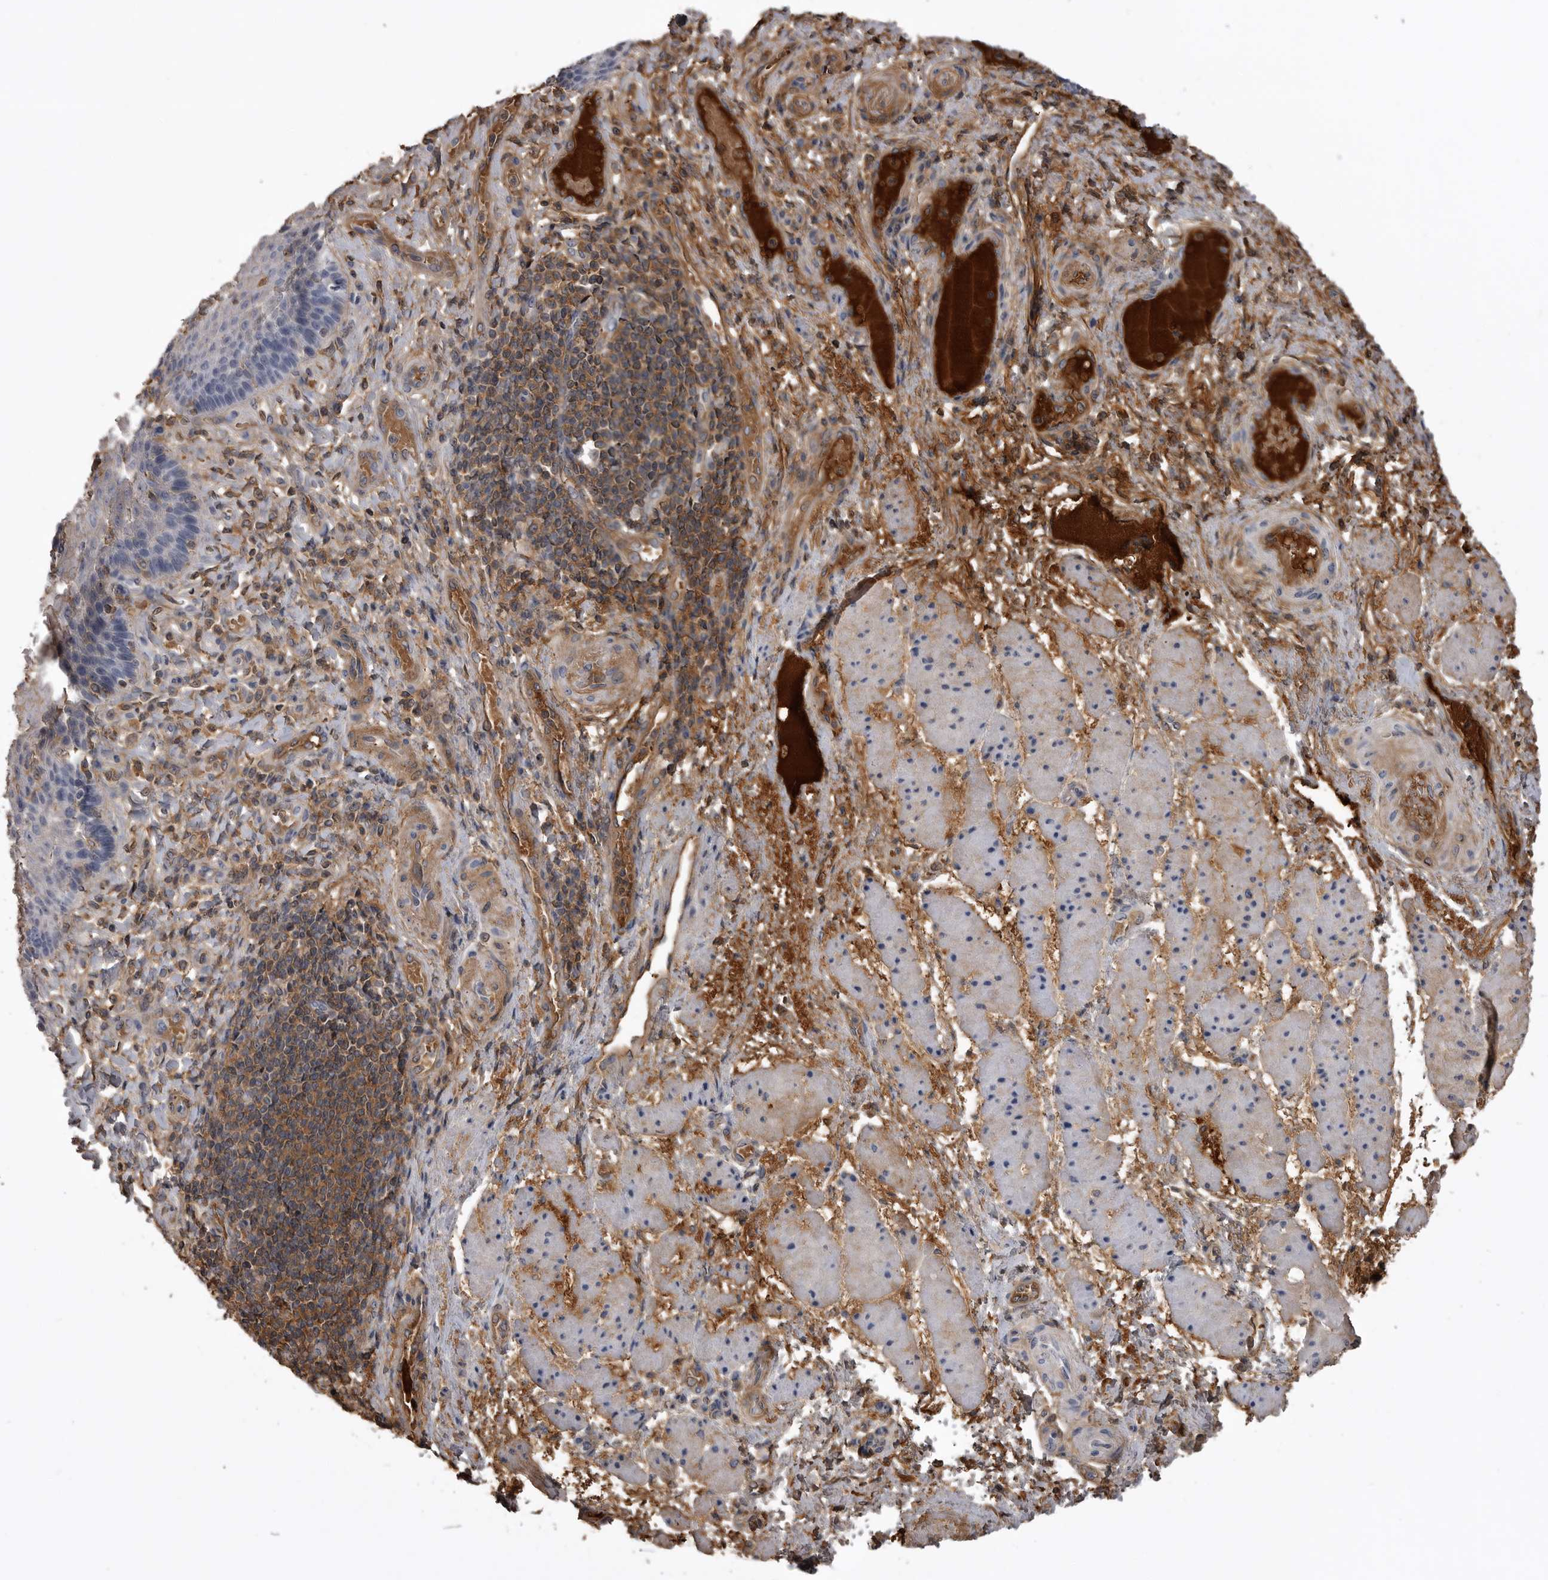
{"staining": {"intensity": "negative", "quantity": "none", "location": "none"}, "tissue": "esophagus", "cell_type": "Squamous epithelial cells", "image_type": "normal", "snomed": [{"axis": "morphology", "description": "Normal tissue, NOS"}, {"axis": "topography", "description": "Esophagus"}], "caption": "A high-resolution micrograph shows immunohistochemistry (IHC) staining of benign esophagus, which displays no significant expression in squamous epithelial cells.", "gene": "AHSG", "patient": {"sex": "male", "age": 54}}